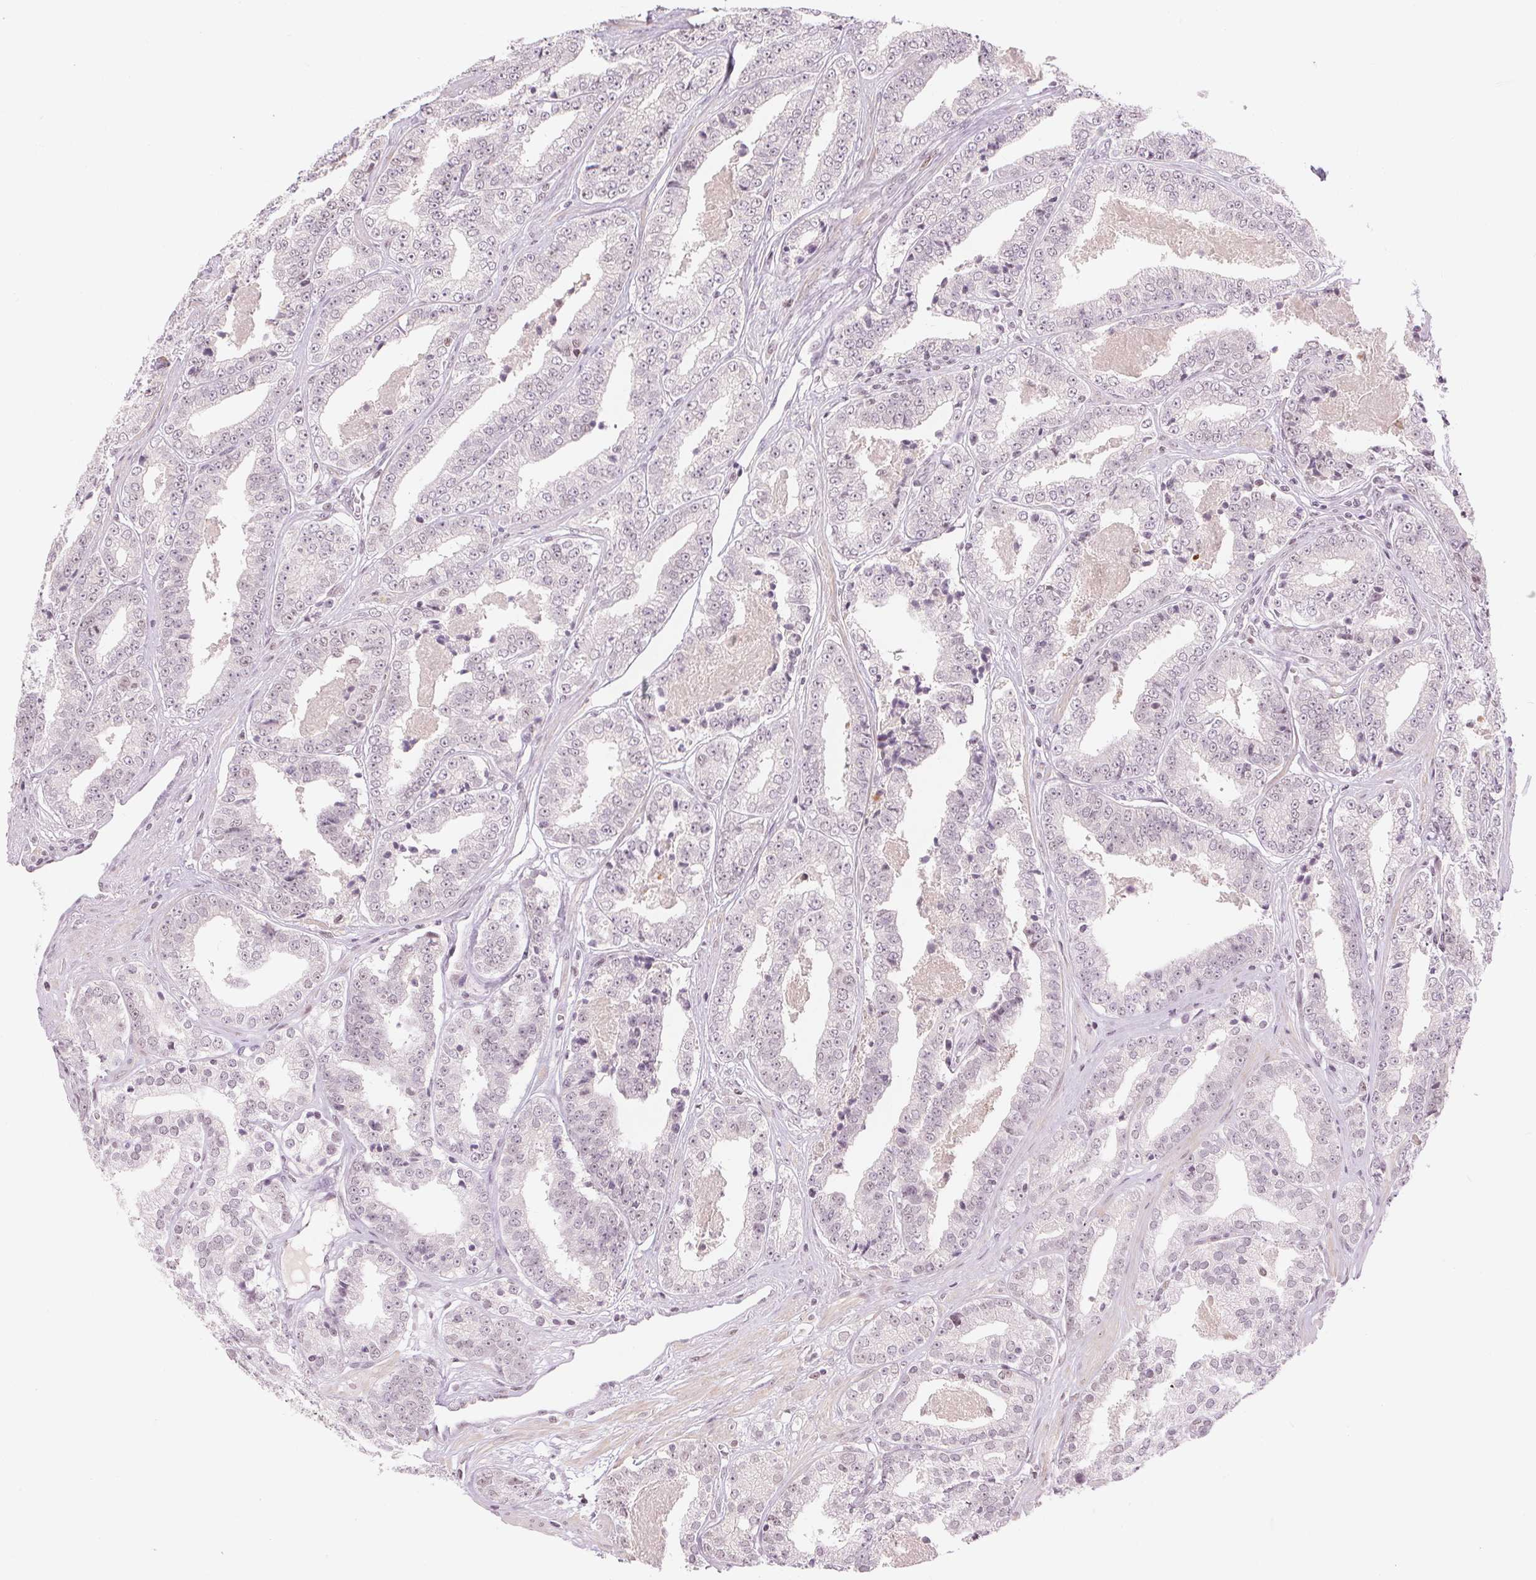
{"staining": {"intensity": "negative", "quantity": "none", "location": "none"}, "tissue": "prostate cancer", "cell_type": "Tumor cells", "image_type": "cancer", "snomed": [{"axis": "morphology", "description": "Adenocarcinoma, Low grade"}, {"axis": "topography", "description": "Prostate"}], "caption": "Prostate low-grade adenocarcinoma was stained to show a protein in brown. There is no significant expression in tumor cells.", "gene": "DEK", "patient": {"sex": "male", "age": 60}}